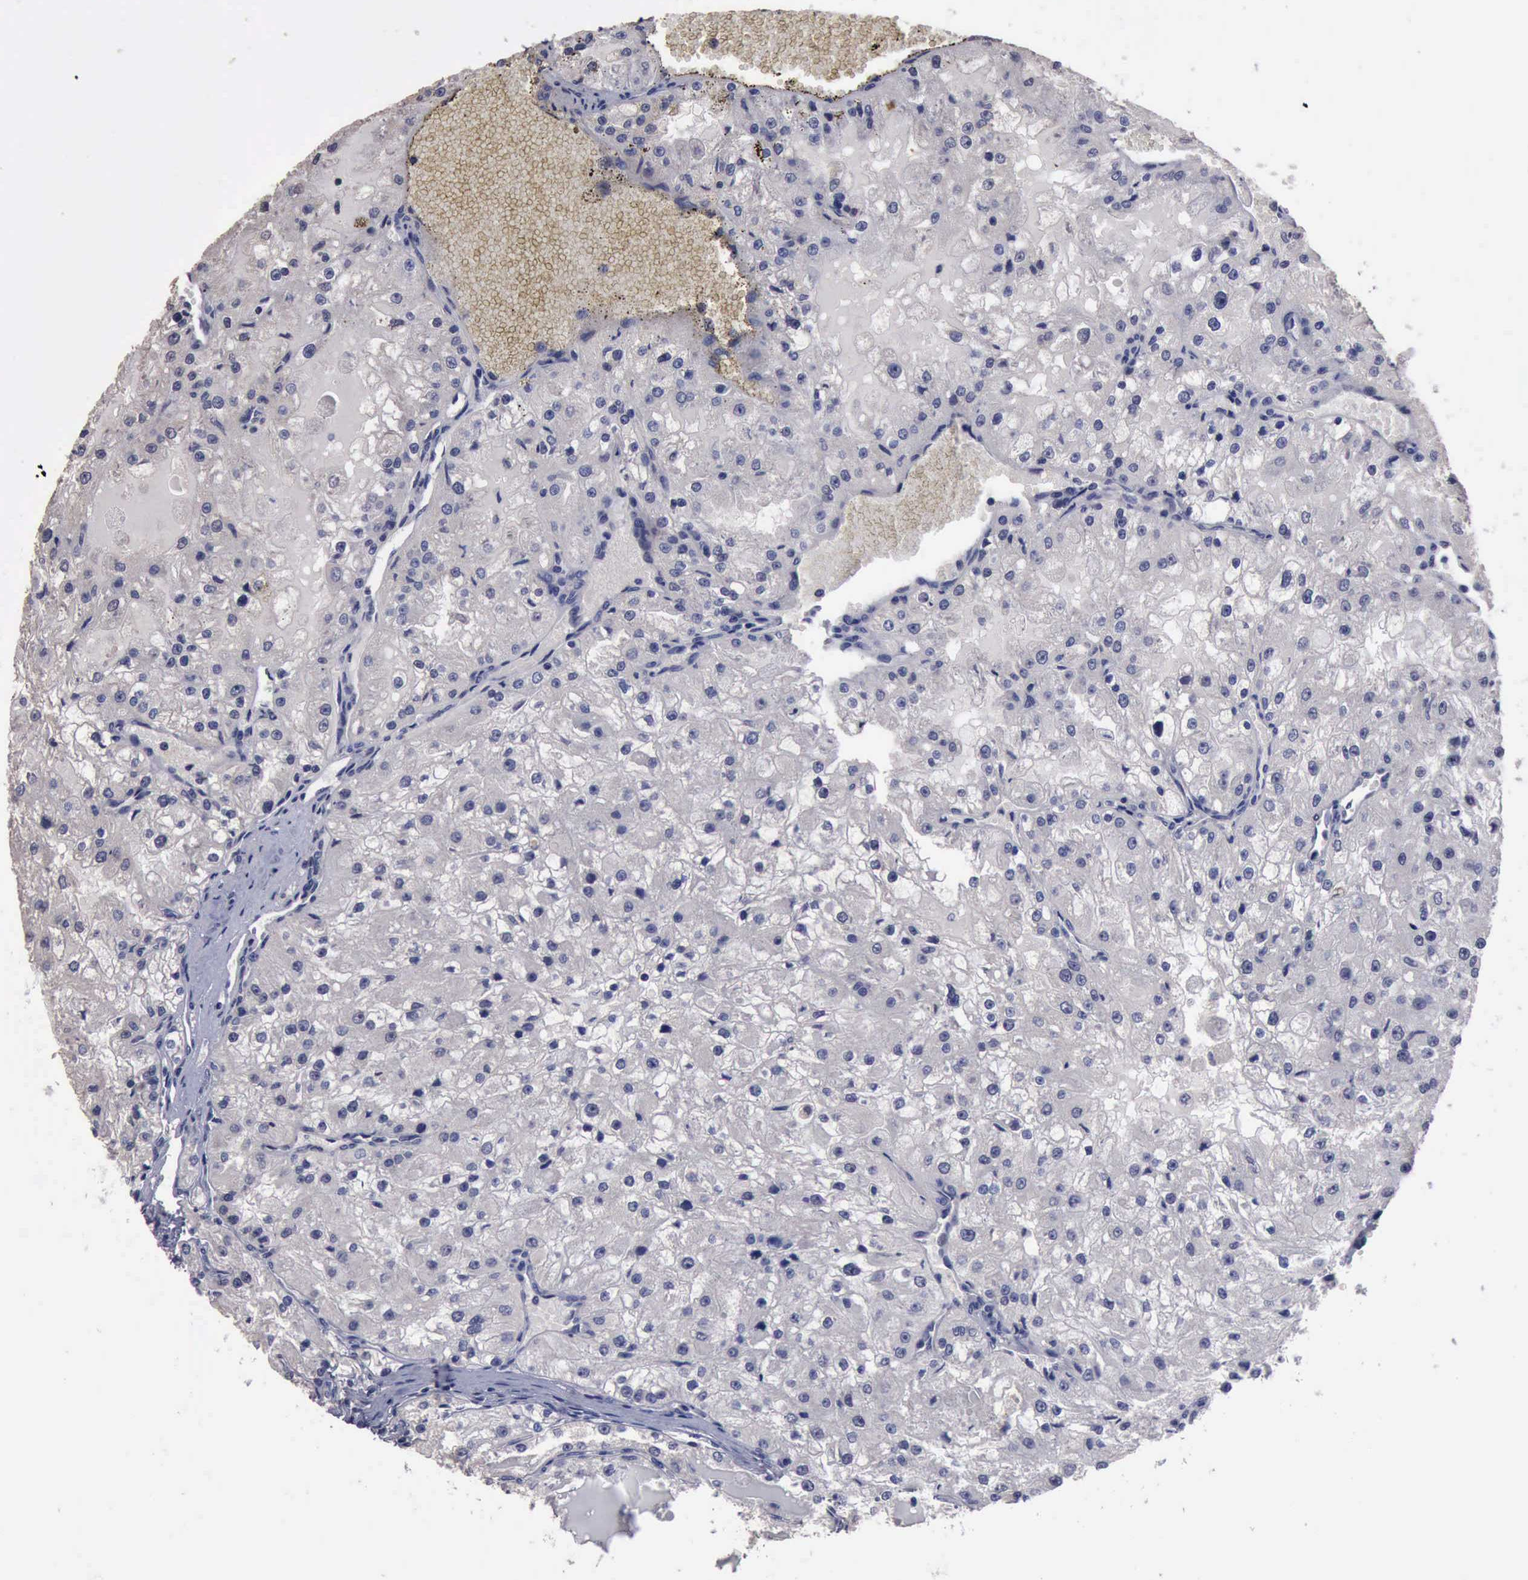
{"staining": {"intensity": "negative", "quantity": "none", "location": "none"}, "tissue": "renal cancer", "cell_type": "Tumor cells", "image_type": "cancer", "snomed": [{"axis": "morphology", "description": "Adenocarcinoma, NOS"}, {"axis": "topography", "description": "Kidney"}], "caption": "IHC micrograph of neoplastic tissue: human renal cancer (adenocarcinoma) stained with DAB (3,3'-diaminobenzidine) displays no significant protein expression in tumor cells. (DAB immunohistochemistry (IHC), high magnification).", "gene": "CRKL", "patient": {"sex": "female", "age": 74}}